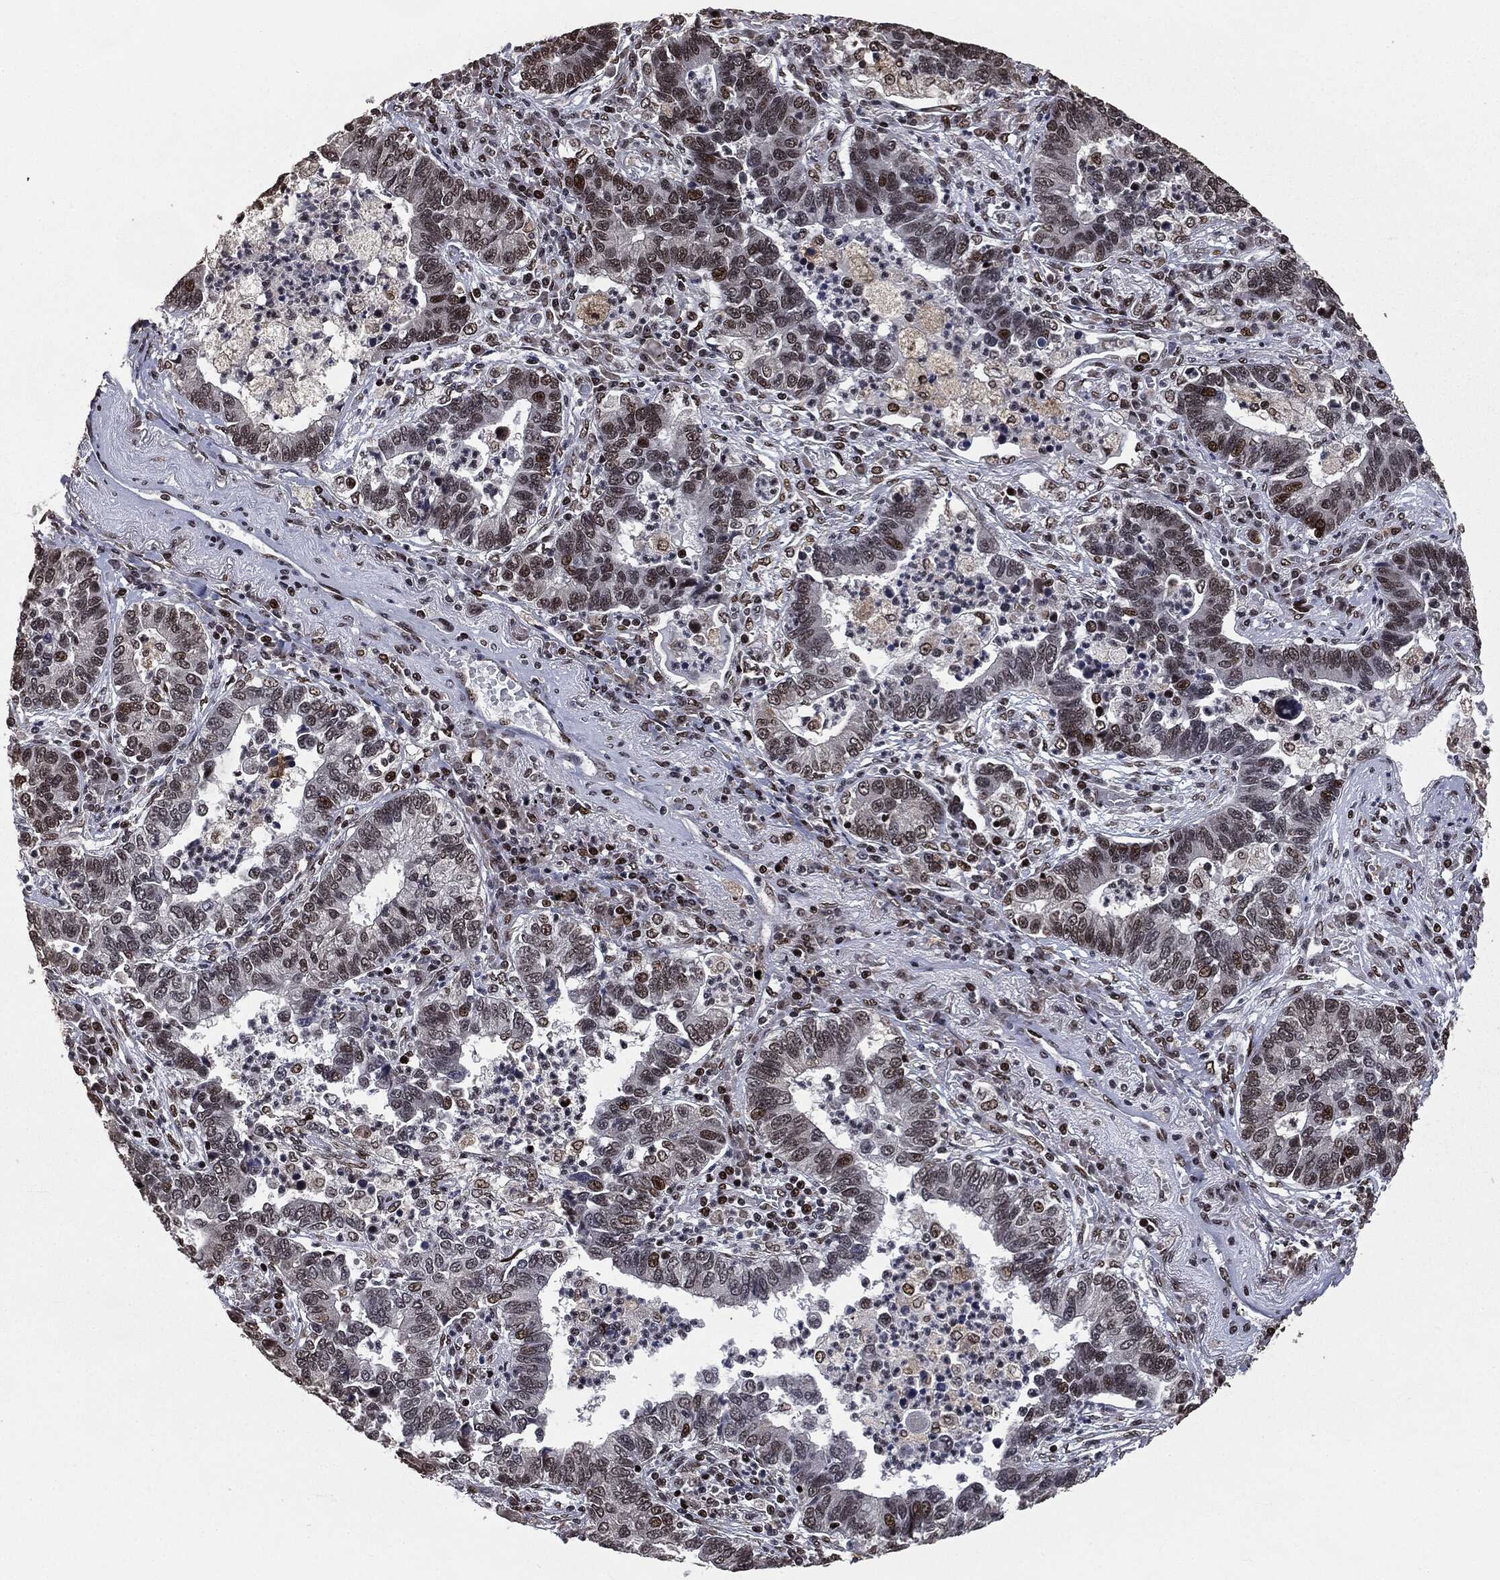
{"staining": {"intensity": "strong", "quantity": "<25%", "location": "nuclear"}, "tissue": "lung cancer", "cell_type": "Tumor cells", "image_type": "cancer", "snomed": [{"axis": "morphology", "description": "Adenocarcinoma, NOS"}, {"axis": "topography", "description": "Lung"}], "caption": "A brown stain labels strong nuclear expression of a protein in lung adenocarcinoma tumor cells. The protein of interest is shown in brown color, while the nuclei are stained blue.", "gene": "DVL2", "patient": {"sex": "female", "age": 57}}